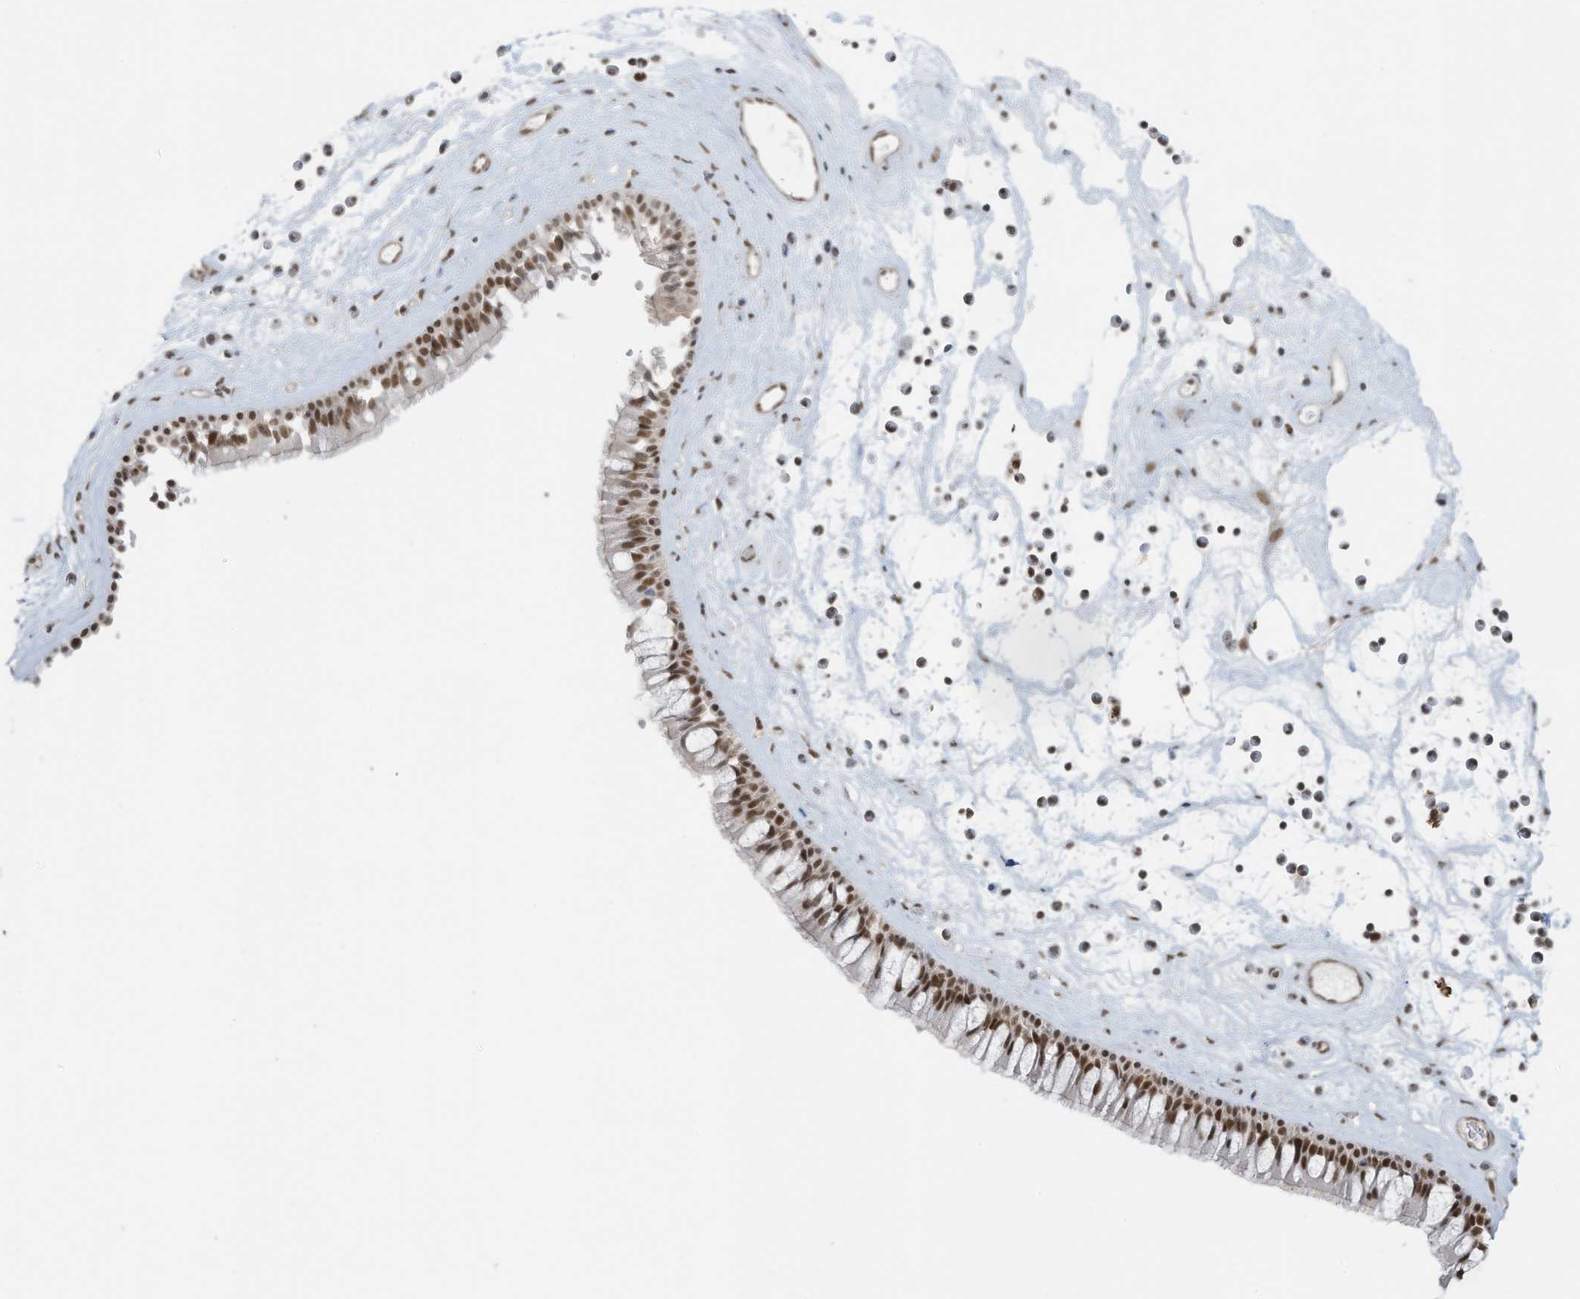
{"staining": {"intensity": "moderate", "quantity": ">75%", "location": "nuclear"}, "tissue": "nasopharynx", "cell_type": "Respiratory epithelial cells", "image_type": "normal", "snomed": [{"axis": "morphology", "description": "Normal tissue, NOS"}, {"axis": "topography", "description": "Nasopharynx"}], "caption": "This image reveals immunohistochemistry (IHC) staining of unremarkable human nasopharynx, with medium moderate nuclear staining in approximately >75% of respiratory epithelial cells.", "gene": "DBR1", "patient": {"sex": "male", "age": 64}}